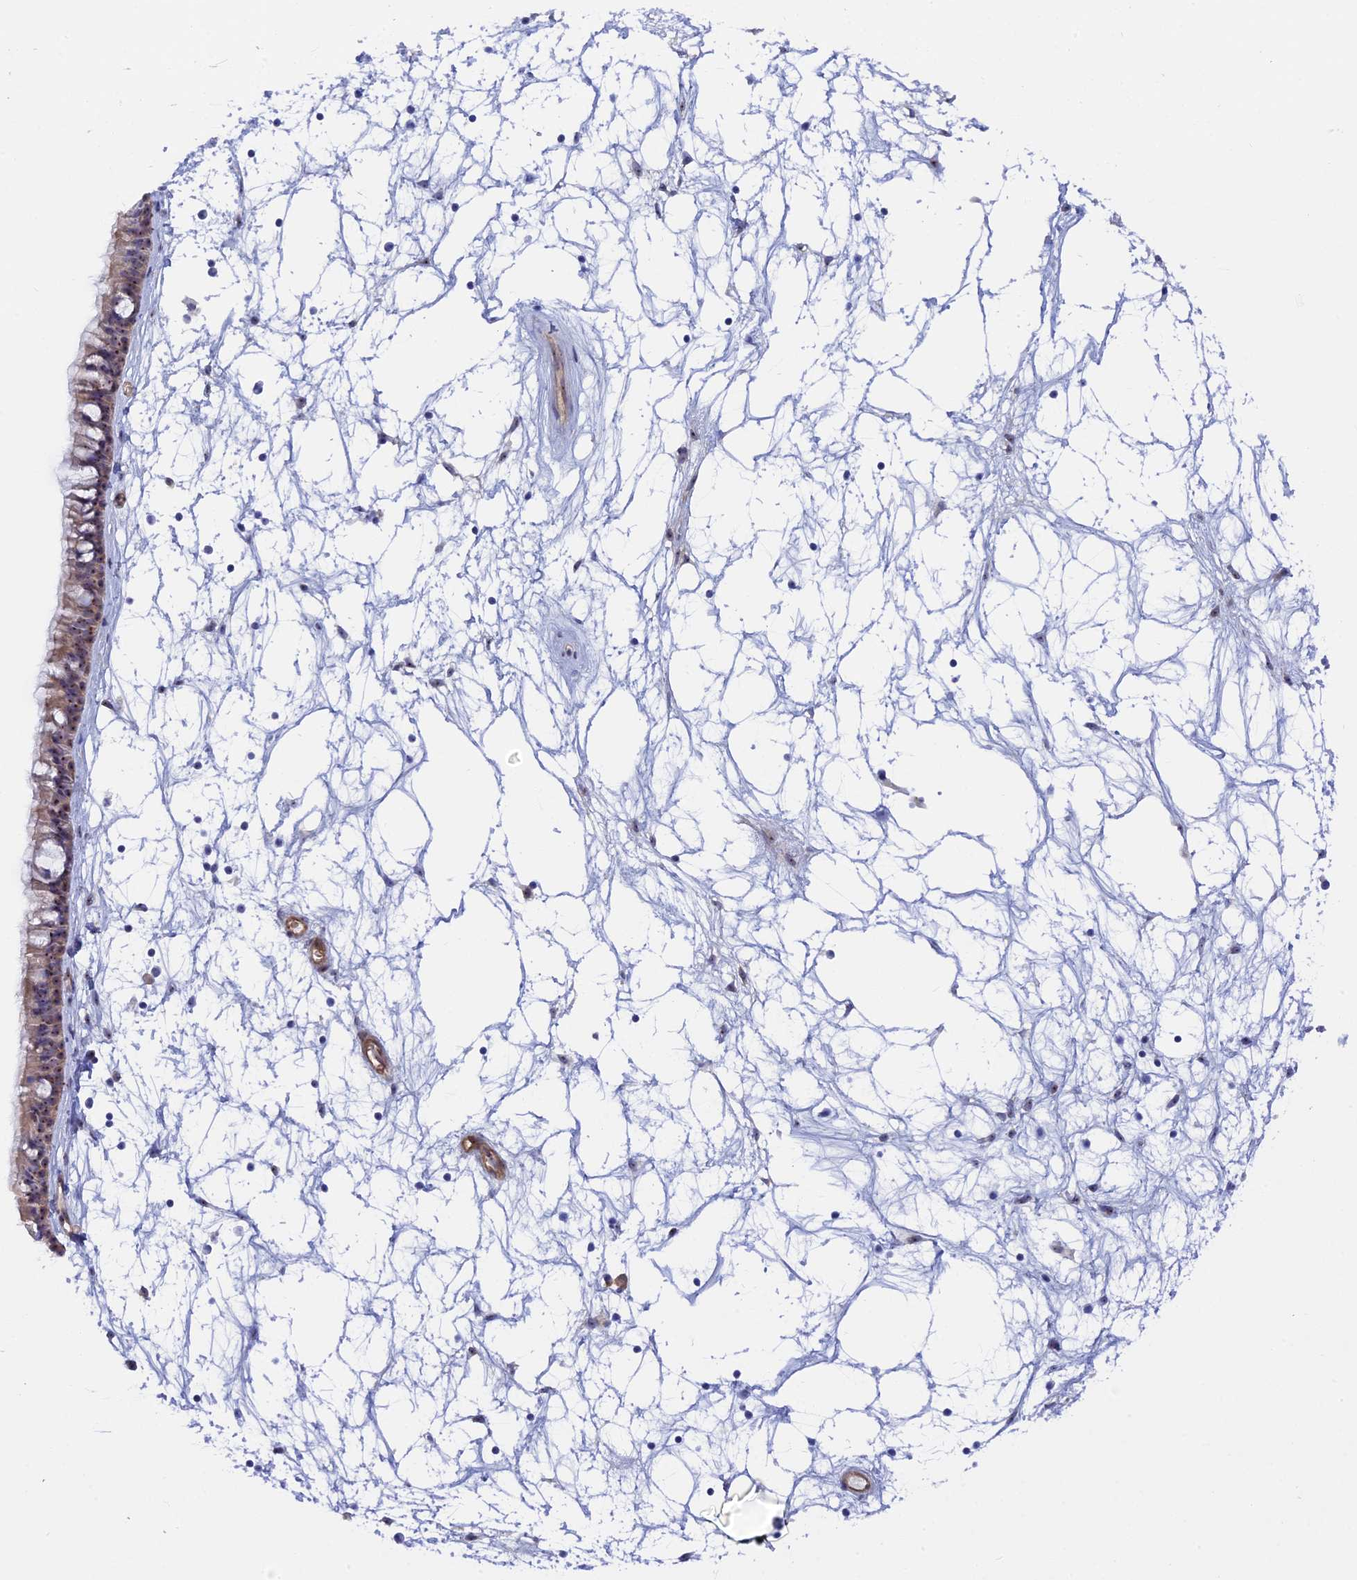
{"staining": {"intensity": "moderate", "quantity": ">75%", "location": "nuclear"}, "tissue": "nasopharynx", "cell_type": "Respiratory epithelial cells", "image_type": "normal", "snomed": [{"axis": "morphology", "description": "Normal tissue, NOS"}, {"axis": "topography", "description": "Nasopharynx"}], "caption": "IHC of unremarkable nasopharynx exhibits medium levels of moderate nuclear staining in about >75% of respiratory epithelial cells.", "gene": "DBNDD1", "patient": {"sex": "male", "age": 64}}